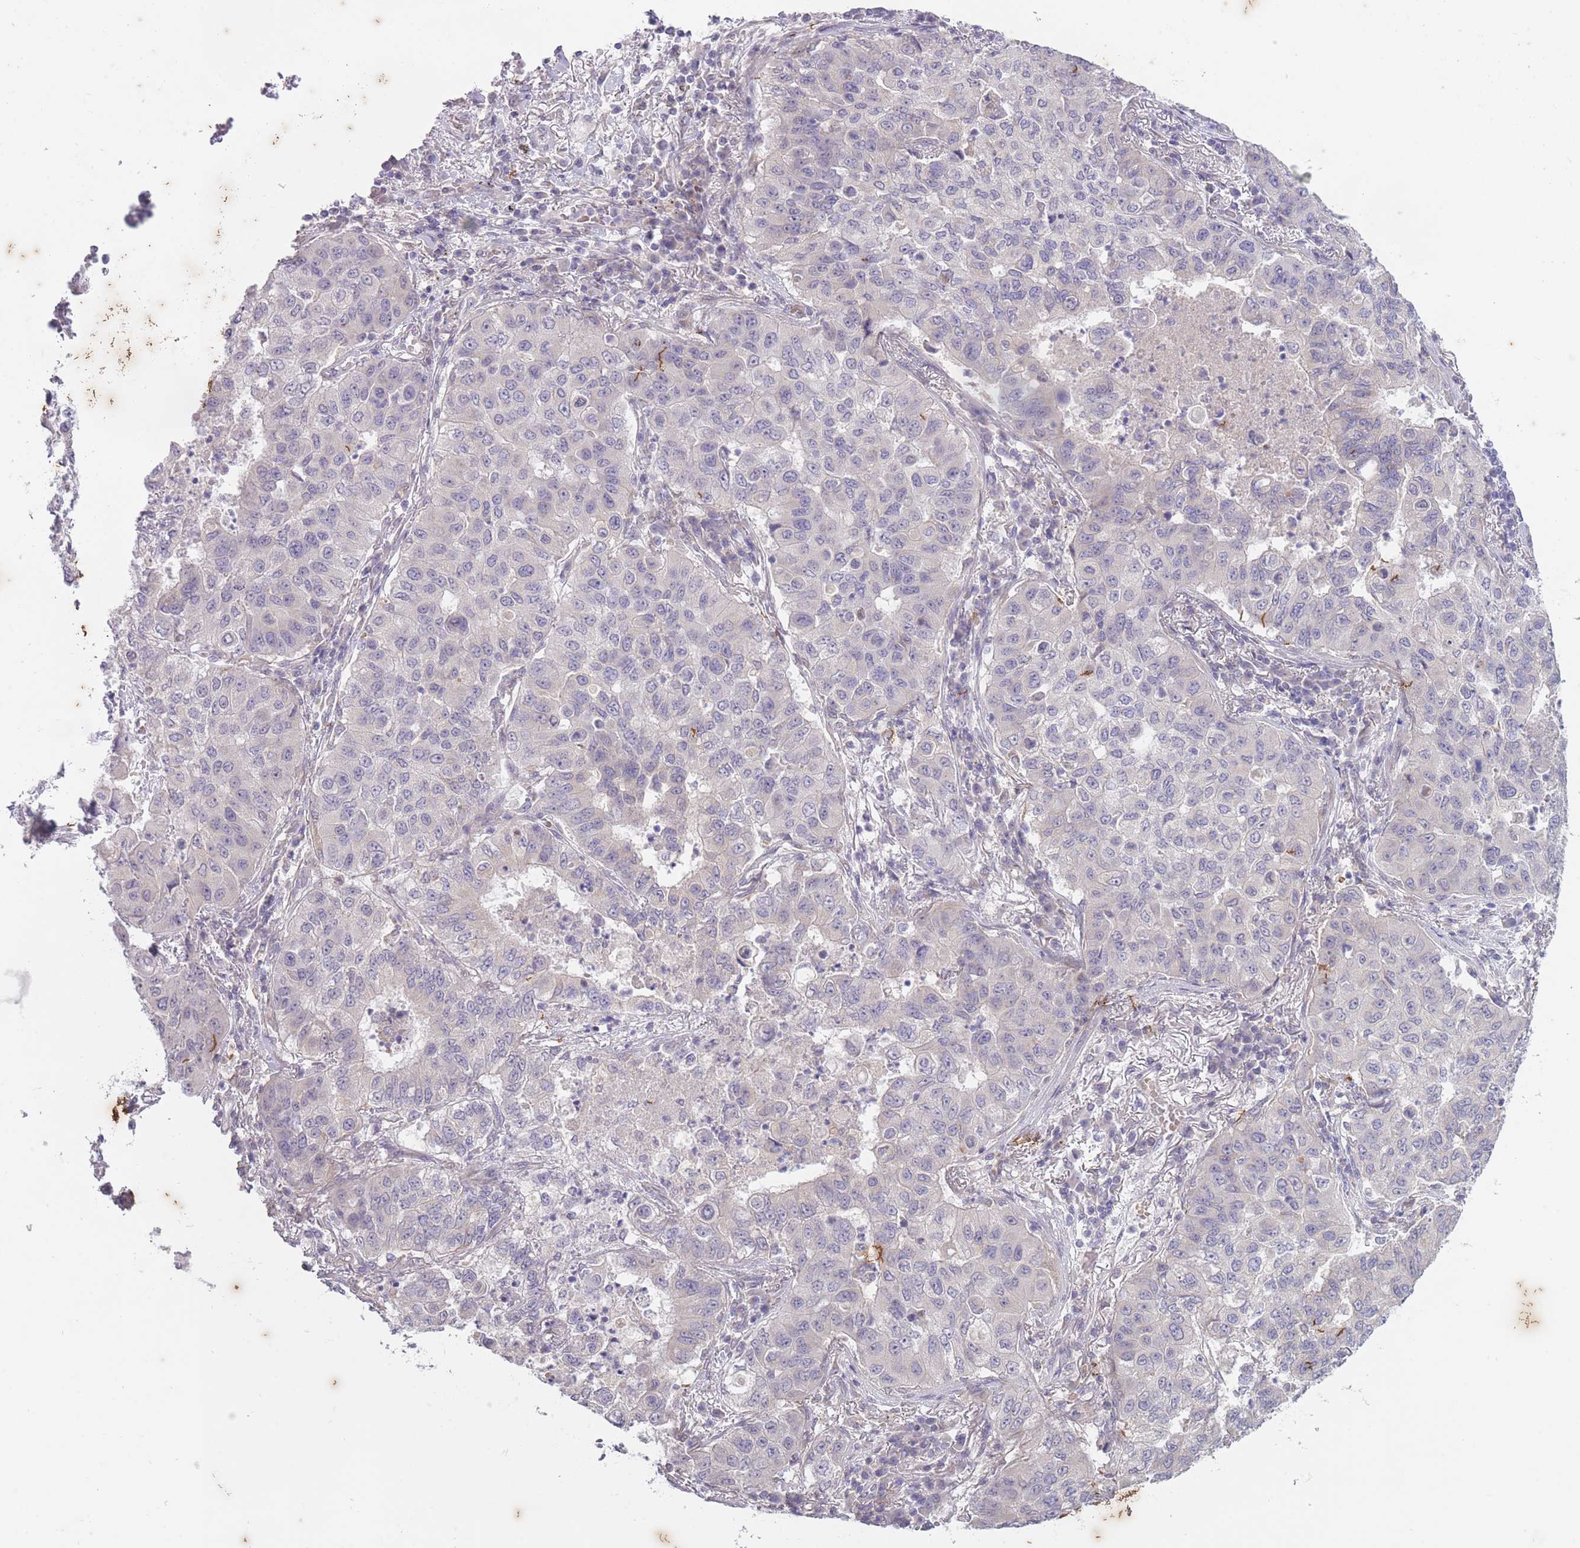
{"staining": {"intensity": "negative", "quantity": "none", "location": "none"}, "tissue": "lung cancer", "cell_type": "Tumor cells", "image_type": "cancer", "snomed": [{"axis": "morphology", "description": "Squamous cell carcinoma, NOS"}, {"axis": "topography", "description": "Lung"}], "caption": "Human lung cancer stained for a protein using immunohistochemistry exhibits no expression in tumor cells.", "gene": "ARPIN", "patient": {"sex": "male", "age": 74}}